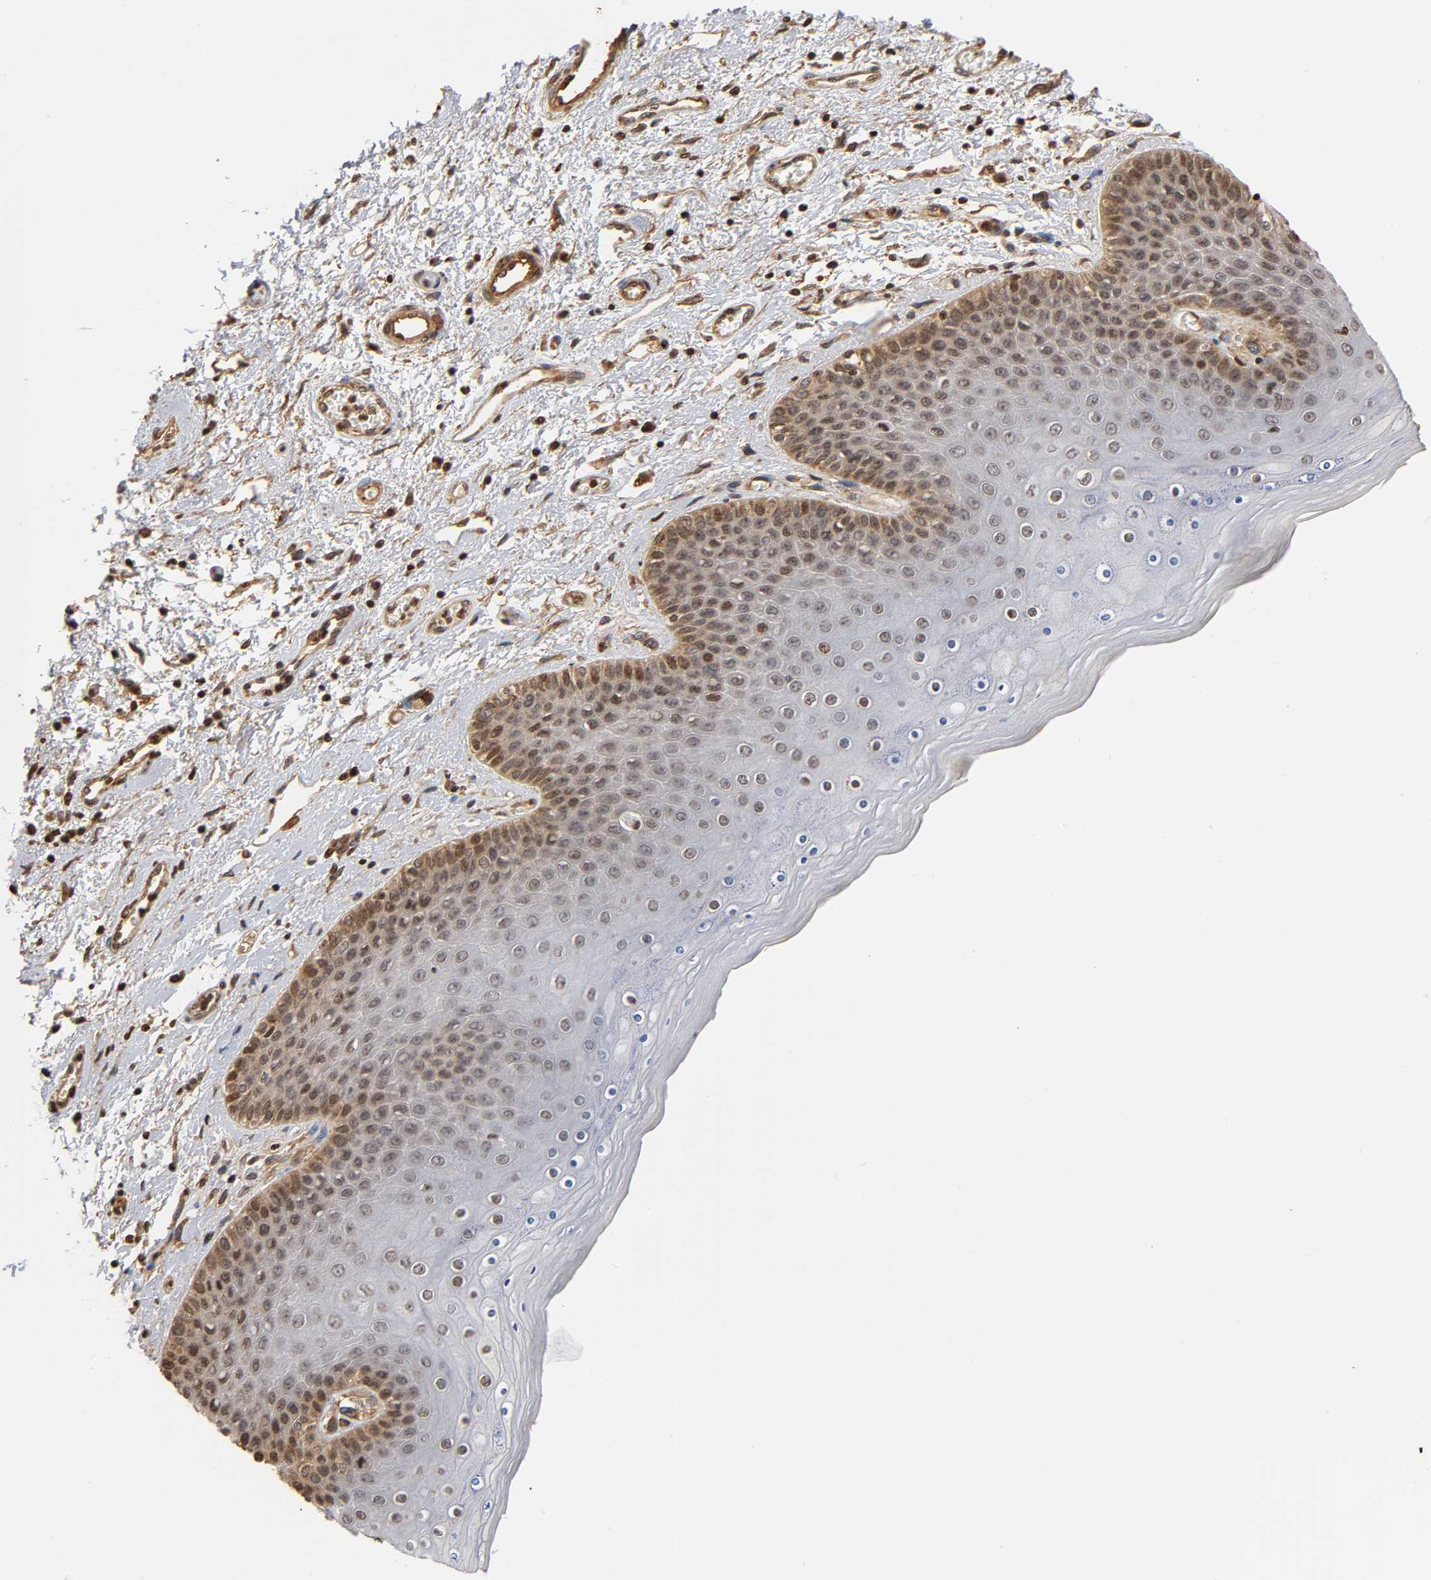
{"staining": {"intensity": "moderate", "quantity": "<25%", "location": "cytoplasmic/membranous,nuclear"}, "tissue": "skin", "cell_type": "Epidermal cells", "image_type": "normal", "snomed": [{"axis": "morphology", "description": "Normal tissue, NOS"}, {"axis": "topography", "description": "Anal"}], "caption": "The immunohistochemical stain shows moderate cytoplasmic/membranous,nuclear staining in epidermal cells of unremarkable skin.", "gene": "ITGAV", "patient": {"sex": "female", "age": 46}}